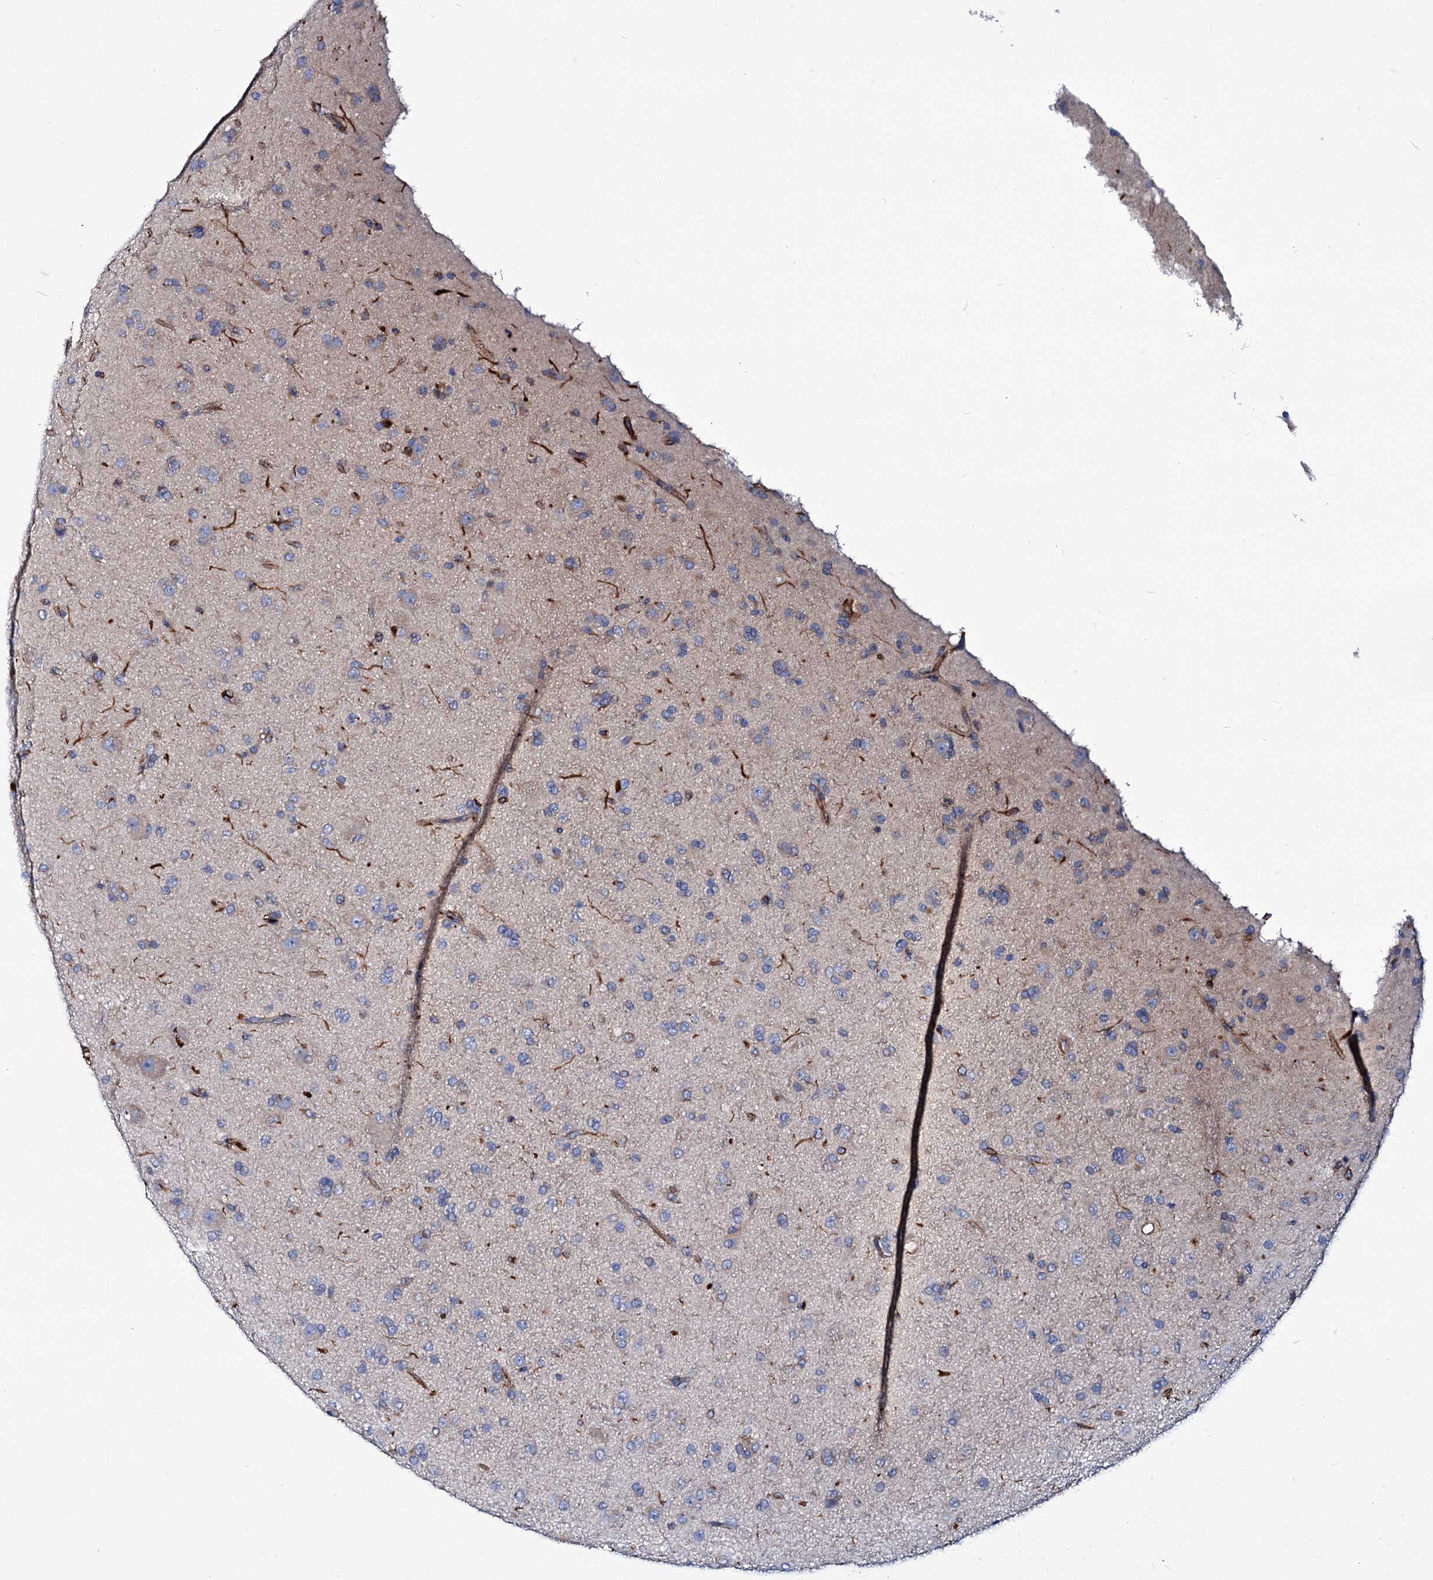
{"staining": {"intensity": "weak", "quantity": "<25%", "location": "cytoplasmic/membranous"}, "tissue": "glioma", "cell_type": "Tumor cells", "image_type": "cancer", "snomed": [{"axis": "morphology", "description": "Glioma, malignant, Low grade"}, {"axis": "topography", "description": "Brain"}], "caption": "Tumor cells are negative for protein expression in human malignant glioma (low-grade).", "gene": "AXL", "patient": {"sex": "male", "age": 65}}